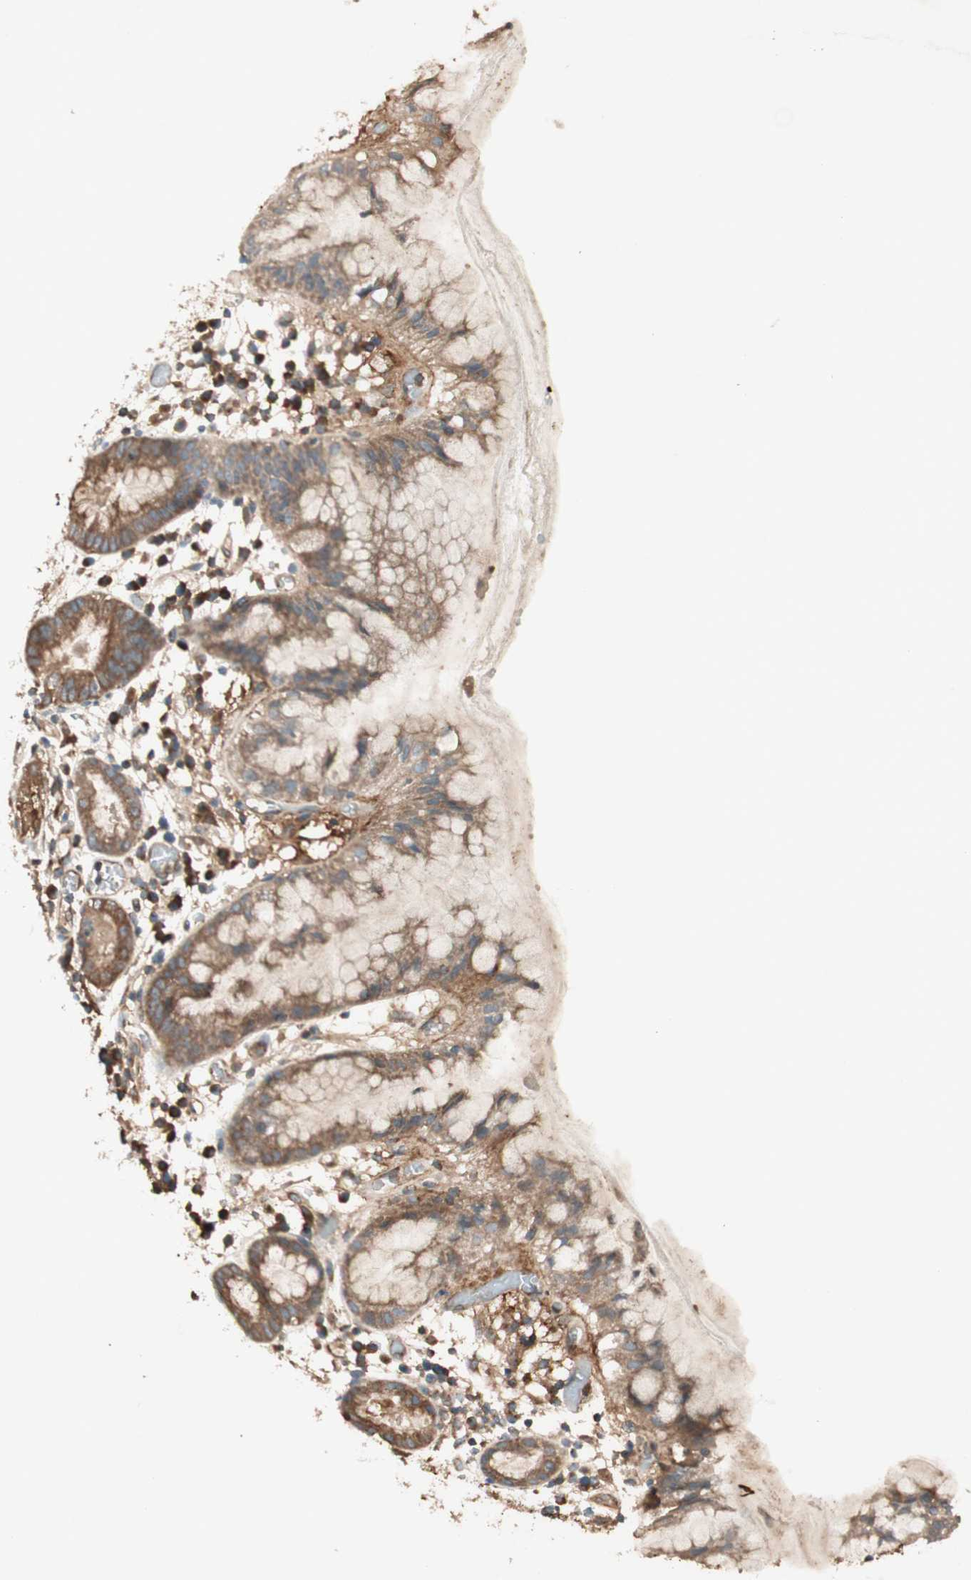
{"staining": {"intensity": "strong", "quantity": ">75%", "location": "cytoplasmic/membranous"}, "tissue": "stomach", "cell_type": "Glandular cells", "image_type": "normal", "snomed": [{"axis": "morphology", "description": "Normal tissue, NOS"}, {"axis": "topography", "description": "Stomach"}, {"axis": "topography", "description": "Stomach, lower"}], "caption": "DAB (3,3'-diaminobenzidine) immunohistochemical staining of benign stomach exhibits strong cytoplasmic/membranous protein expression in about >75% of glandular cells.", "gene": "CHADL", "patient": {"sex": "female", "age": 75}}